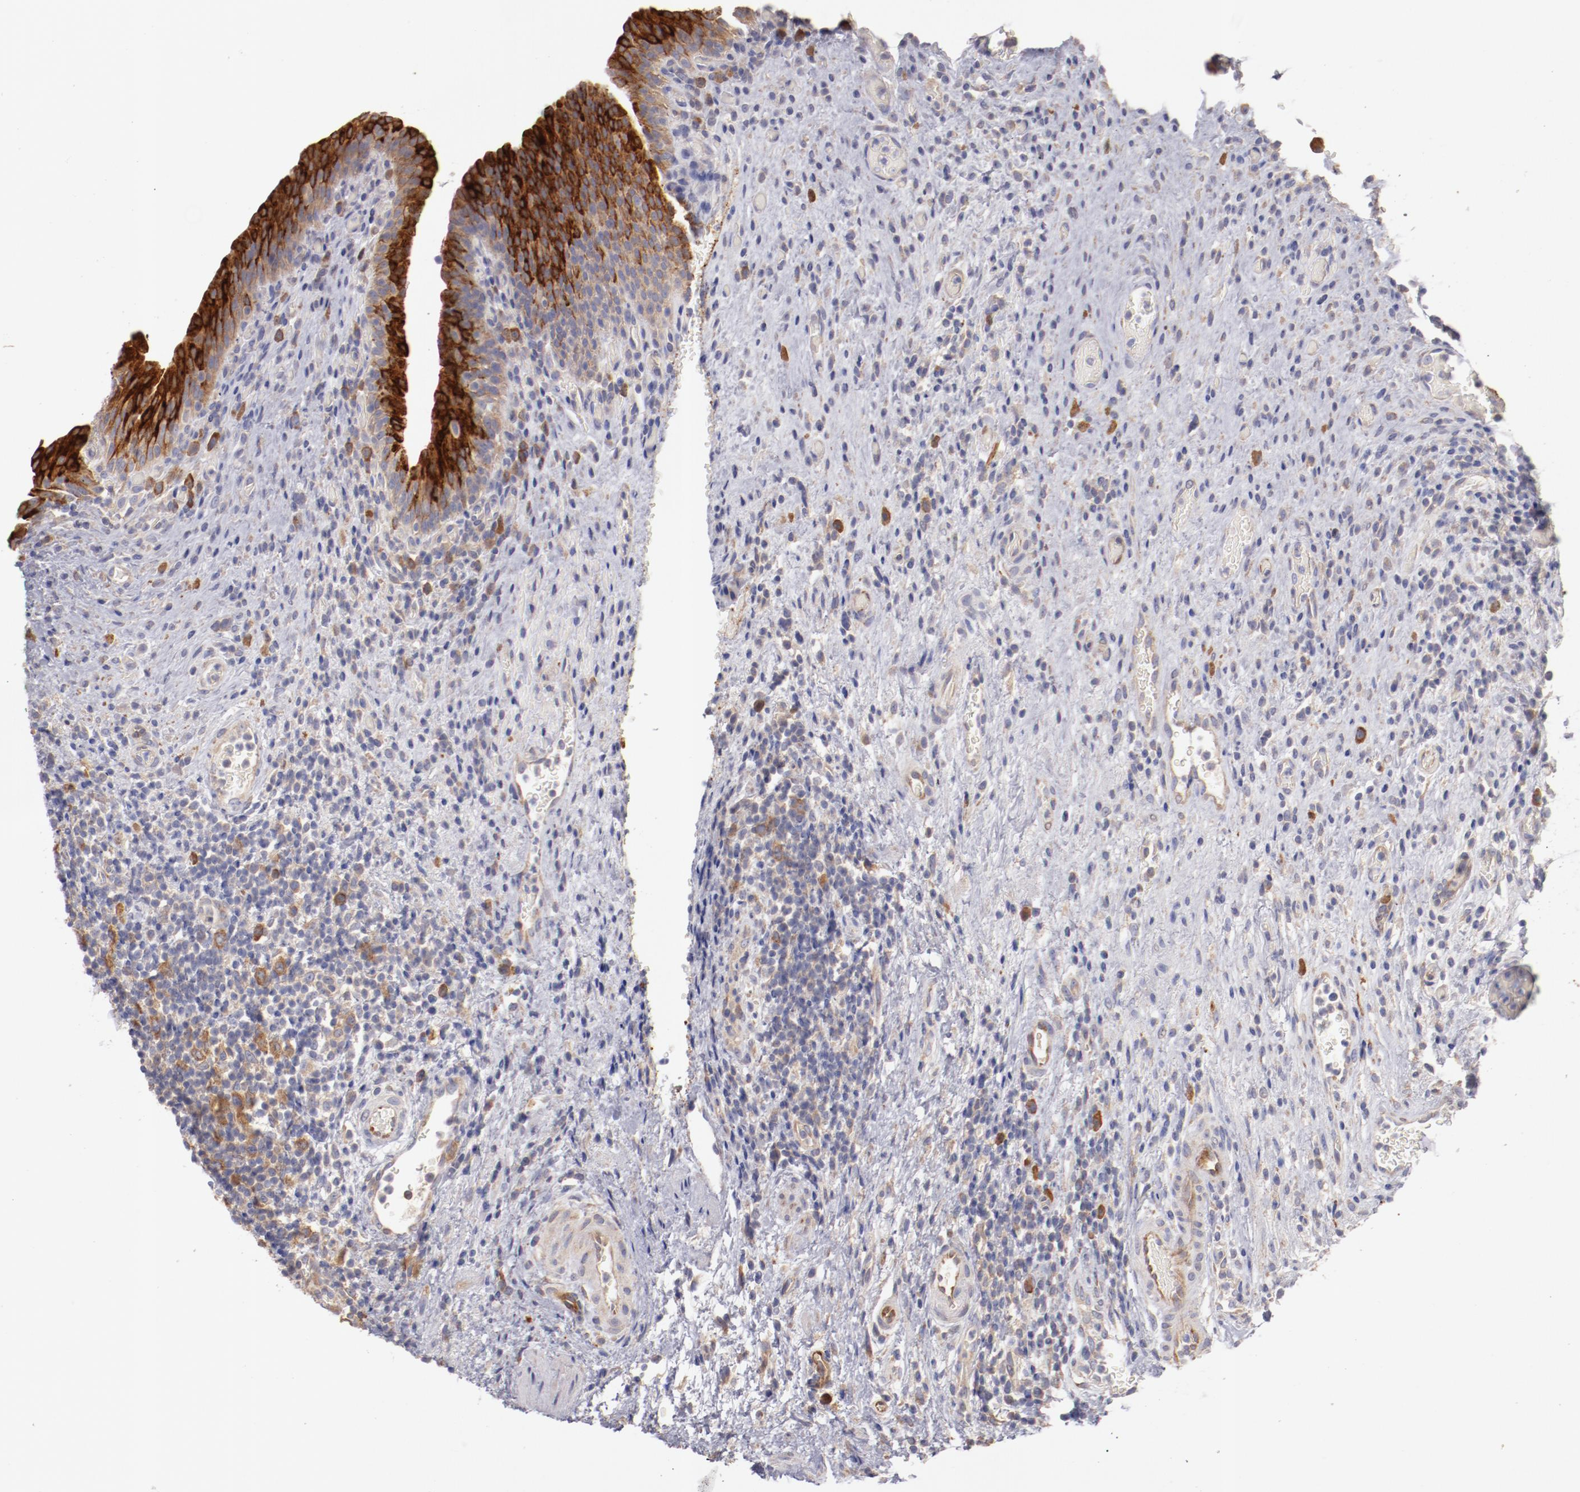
{"staining": {"intensity": "strong", "quantity": "25%-75%", "location": "cytoplasmic/membranous"}, "tissue": "urinary bladder", "cell_type": "Urothelial cells", "image_type": "normal", "snomed": [{"axis": "morphology", "description": "Normal tissue, NOS"}, {"axis": "morphology", "description": "Urothelial carcinoma, High grade"}, {"axis": "topography", "description": "Urinary bladder"}], "caption": "An immunohistochemistry (IHC) micrograph of normal tissue is shown. Protein staining in brown labels strong cytoplasmic/membranous positivity in urinary bladder within urothelial cells. (Stains: DAB (3,3'-diaminobenzidine) in brown, nuclei in blue, Microscopy: brightfield microscopy at high magnification).", "gene": "ENTPD5", "patient": {"sex": "male", "age": 51}}